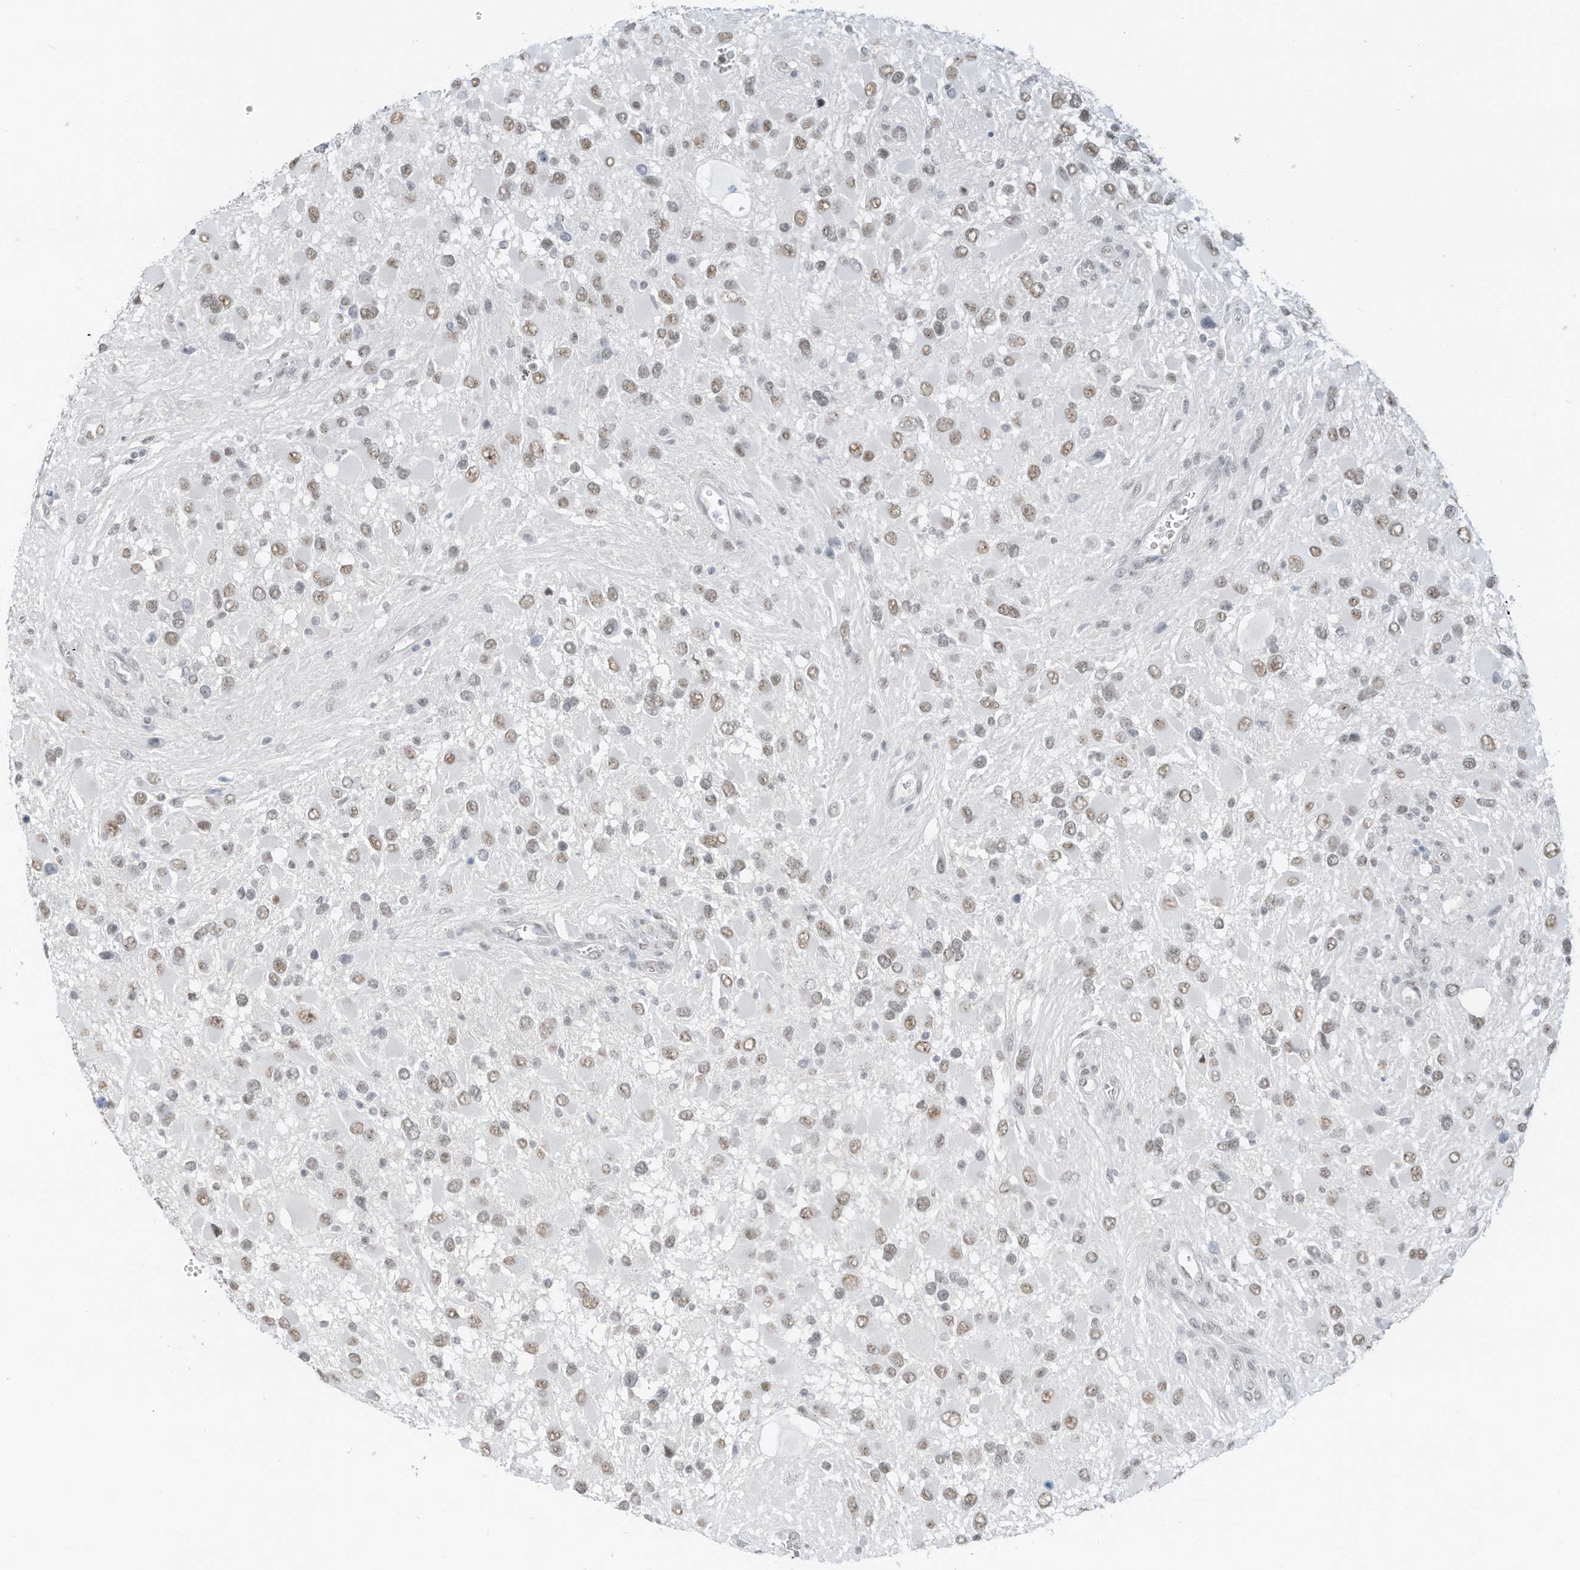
{"staining": {"intensity": "weak", "quantity": ">75%", "location": "nuclear"}, "tissue": "glioma", "cell_type": "Tumor cells", "image_type": "cancer", "snomed": [{"axis": "morphology", "description": "Glioma, malignant, High grade"}, {"axis": "topography", "description": "Brain"}], "caption": "Protein analysis of glioma tissue demonstrates weak nuclear staining in approximately >75% of tumor cells.", "gene": "PGC", "patient": {"sex": "male", "age": 53}}